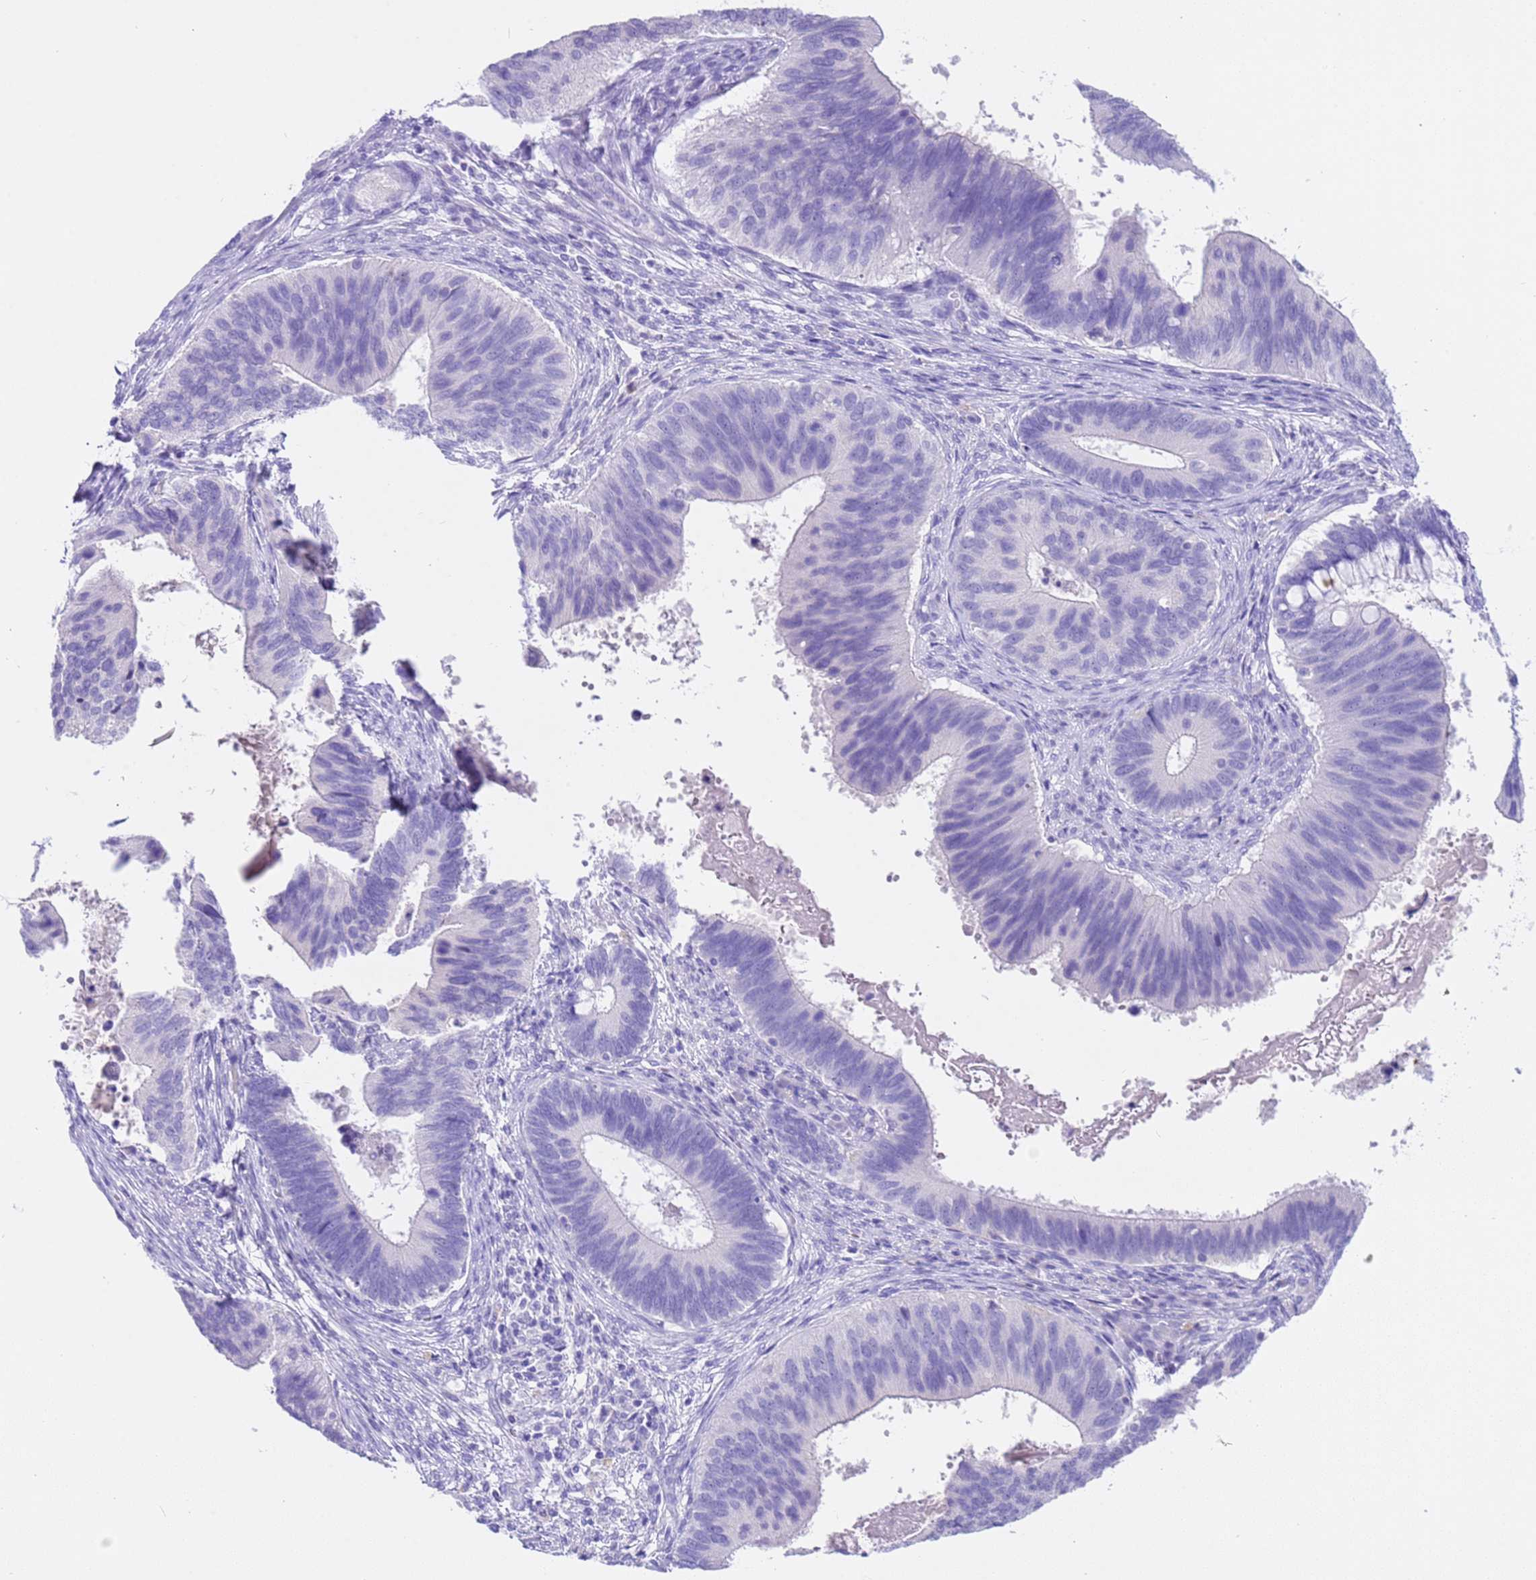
{"staining": {"intensity": "negative", "quantity": "none", "location": "none"}, "tissue": "cervical cancer", "cell_type": "Tumor cells", "image_type": "cancer", "snomed": [{"axis": "morphology", "description": "Adenocarcinoma, NOS"}, {"axis": "topography", "description": "Cervix"}], "caption": "IHC of adenocarcinoma (cervical) demonstrates no positivity in tumor cells.", "gene": "CPB1", "patient": {"sex": "female", "age": 42}}